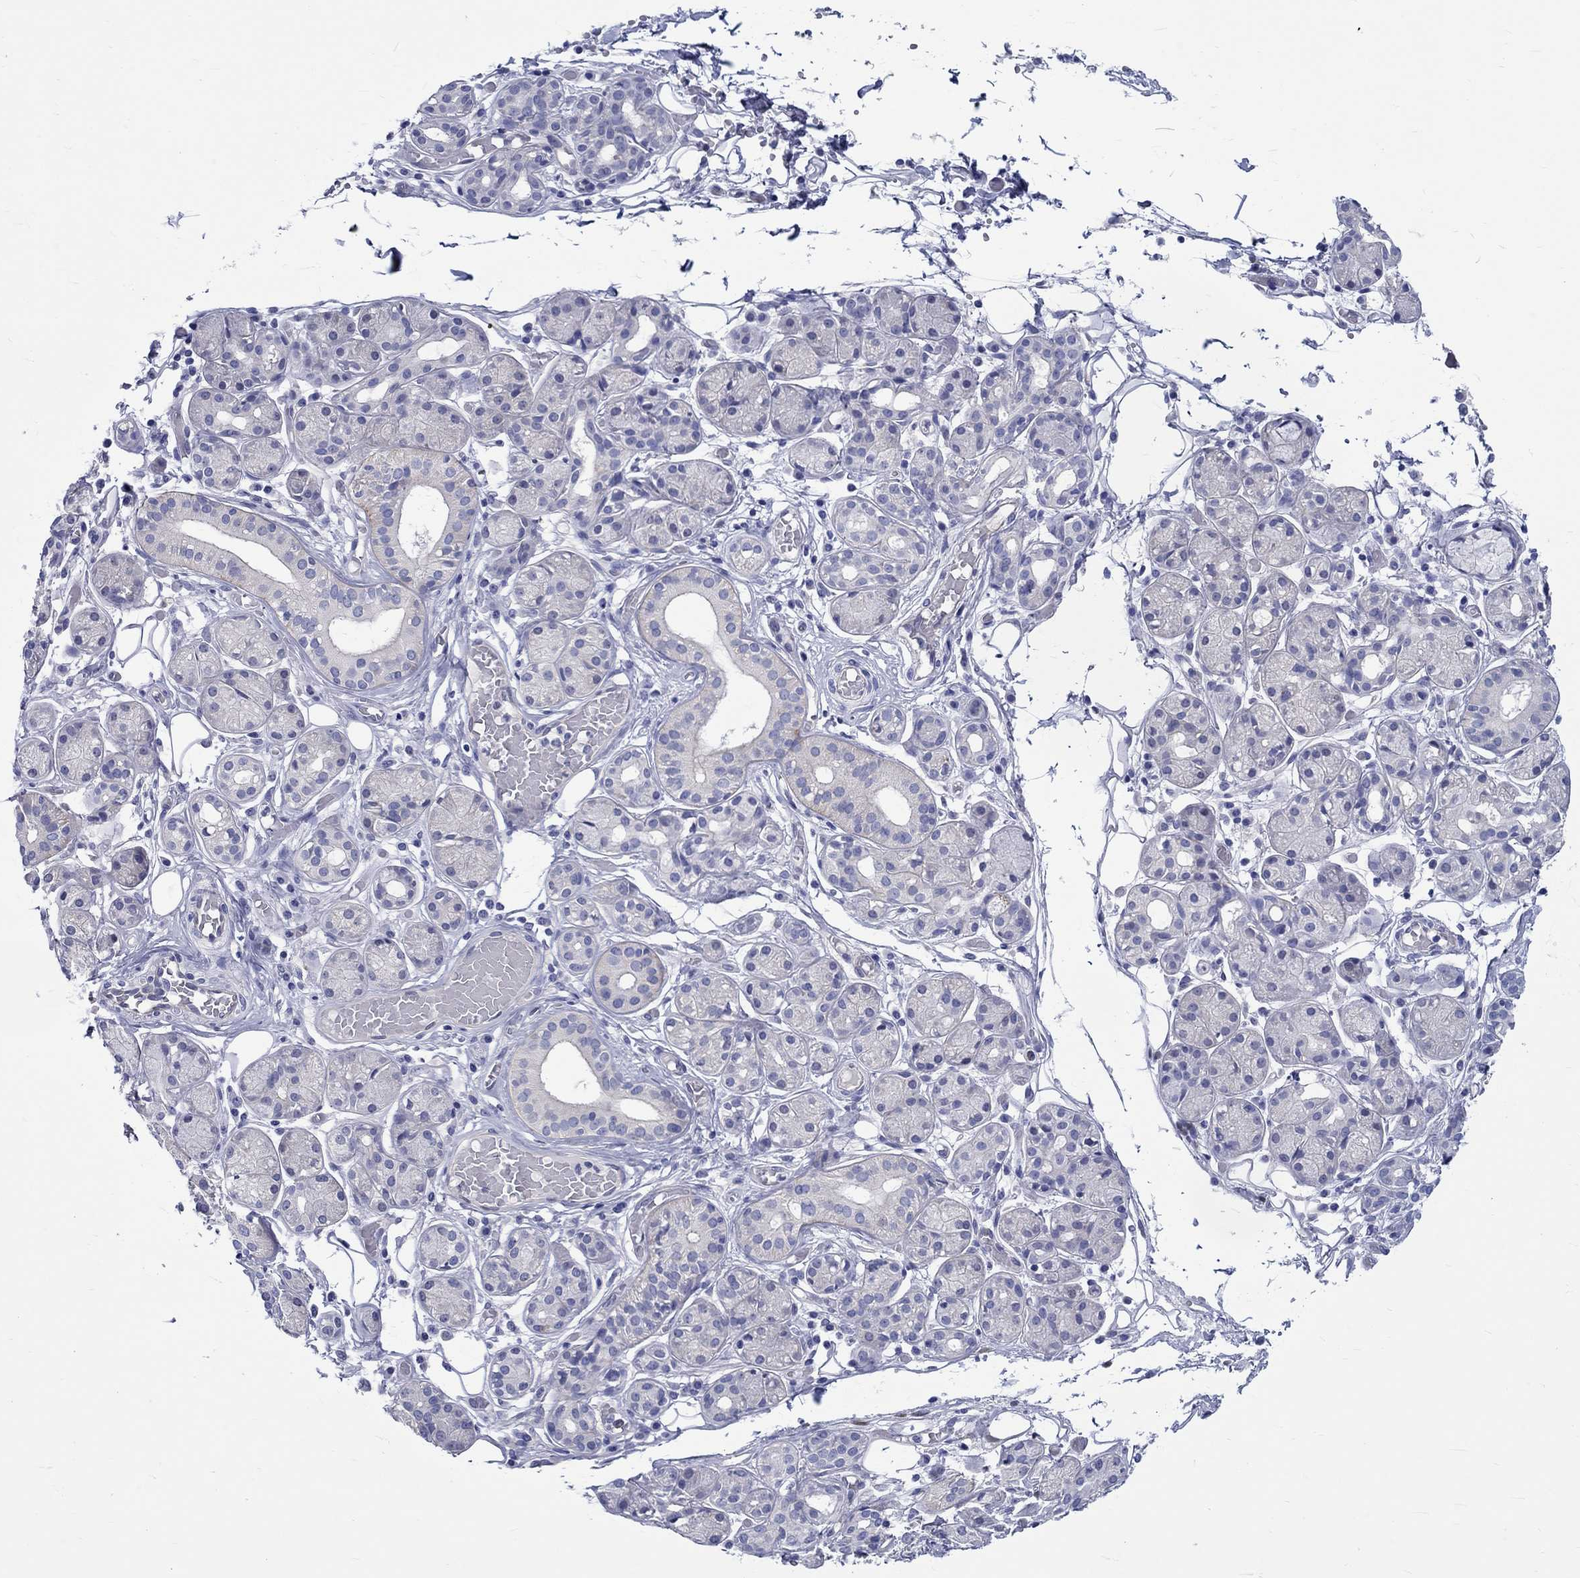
{"staining": {"intensity": "negative", "quantity": "none", "location": "none"}, "tissue": "salivary gland", "cell_type": "Glandular cells", "image_type": "normal", "snomed": [{"axis": "morphology", "description": "Normal tissue, NOS"}, {"axis": "topography", "description": "Salivary gland"}, {"axis": "topography", "description": "Peripheral nerve tissue"}], "caption": "Glandular cells show no significant expression in unremarkable salivary gland. Brightfield microscopy of immunohistochemistry stained with DAB (3,3'-diaminobenzidine) (brown) and hematoxylin (blue), captured at high magnification.", "gene": "SH2D7", "patient": {"sex": "male", "age": 71}}